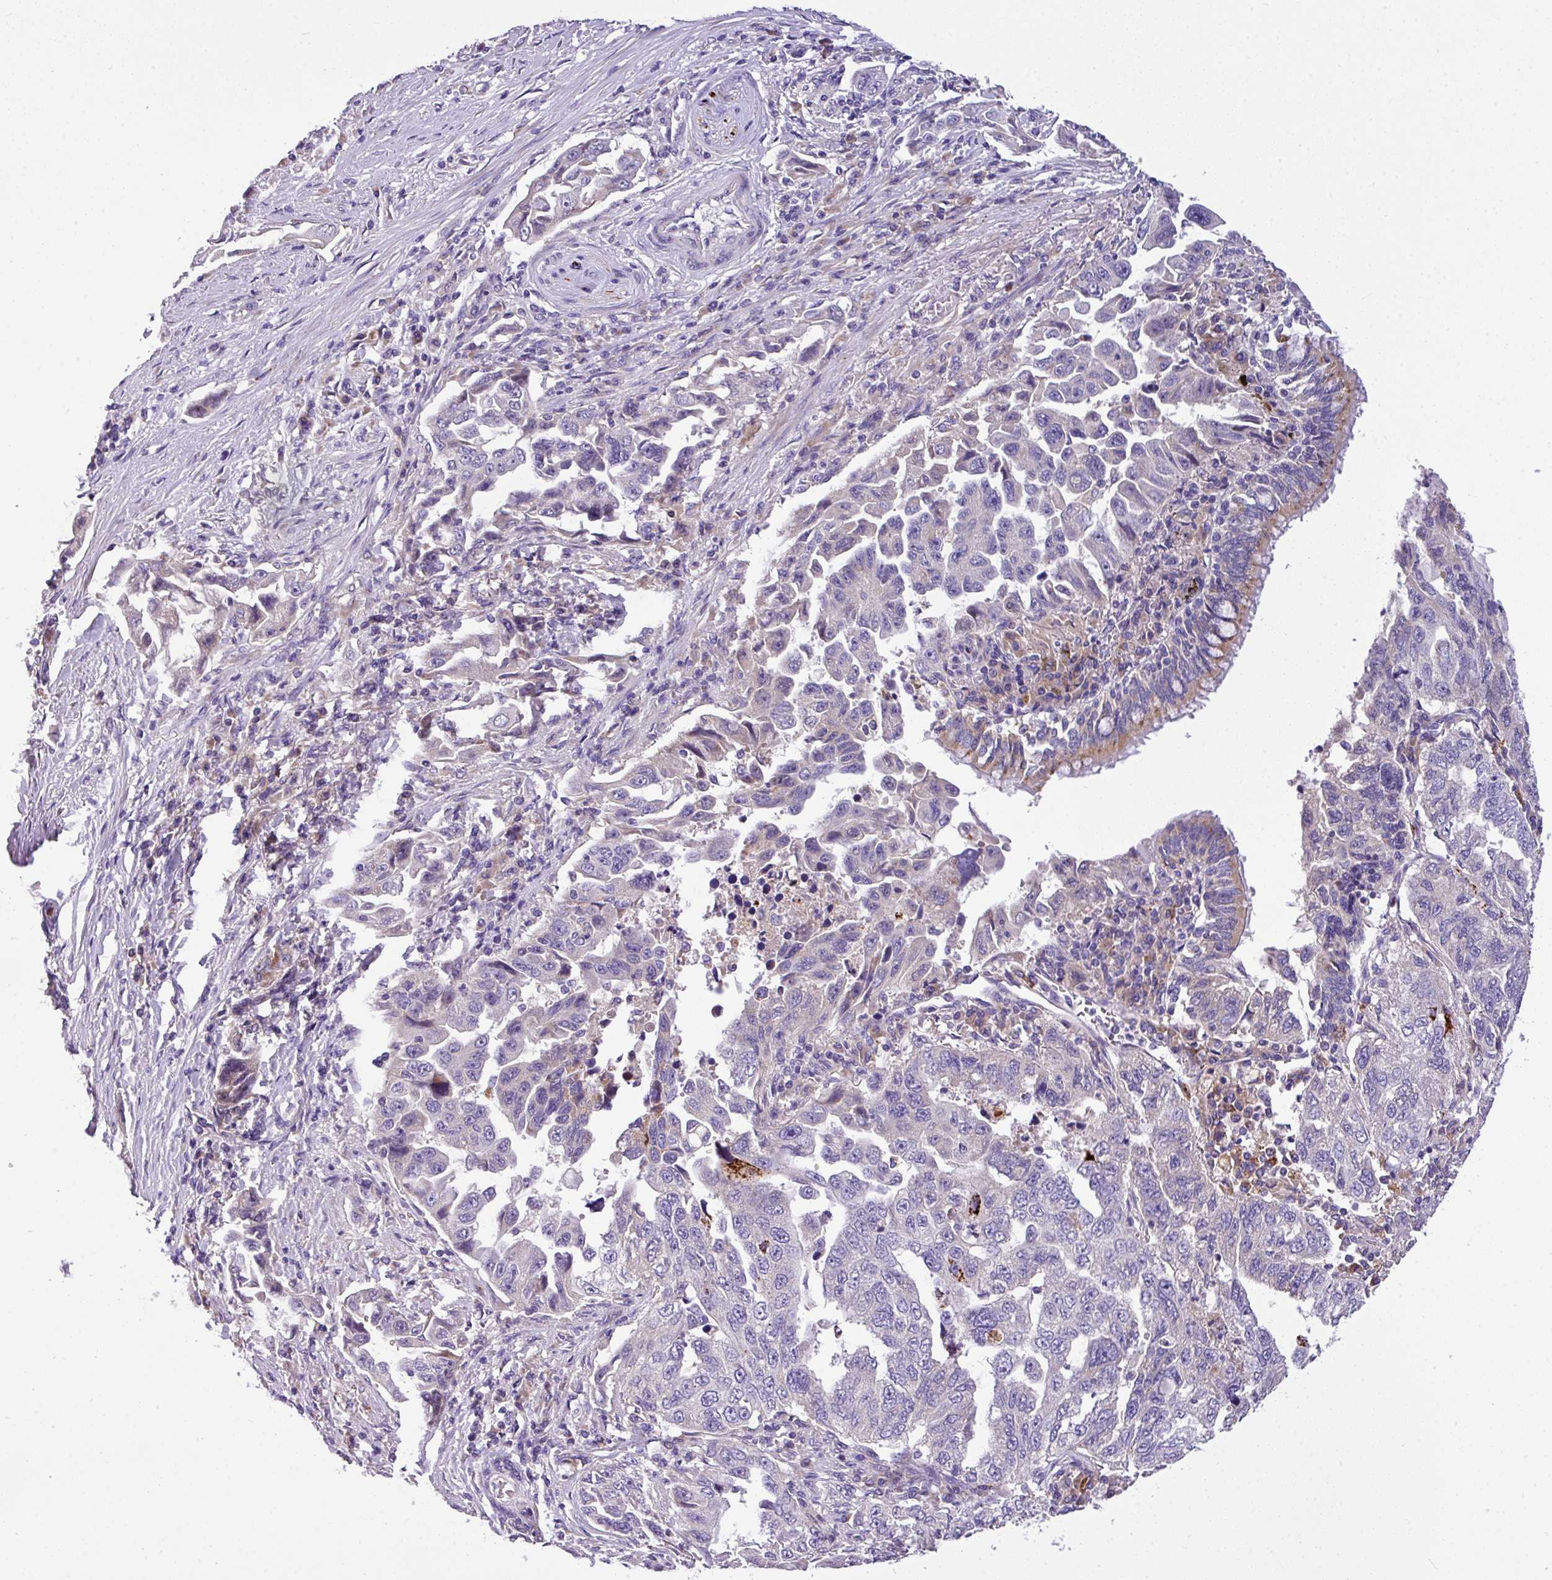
{"staining": {"intensity": "negative", "quantity": "none", "location": "none"}, "tissue": "lung cancer", "cell_type": "Tumor cells", "image_type": "cancer", "snomed": [{"axis": "morphology", "description": "Adenocarcinoma, NOS"}, {"axis": "topography", "description": "Lung"}], "caption": "Lung cancer was stained to show a protein in brown. There is no significant expression in tumor cells.", "gene": "ANXA2R", "patient": {"sex": "female", "age": 51}}